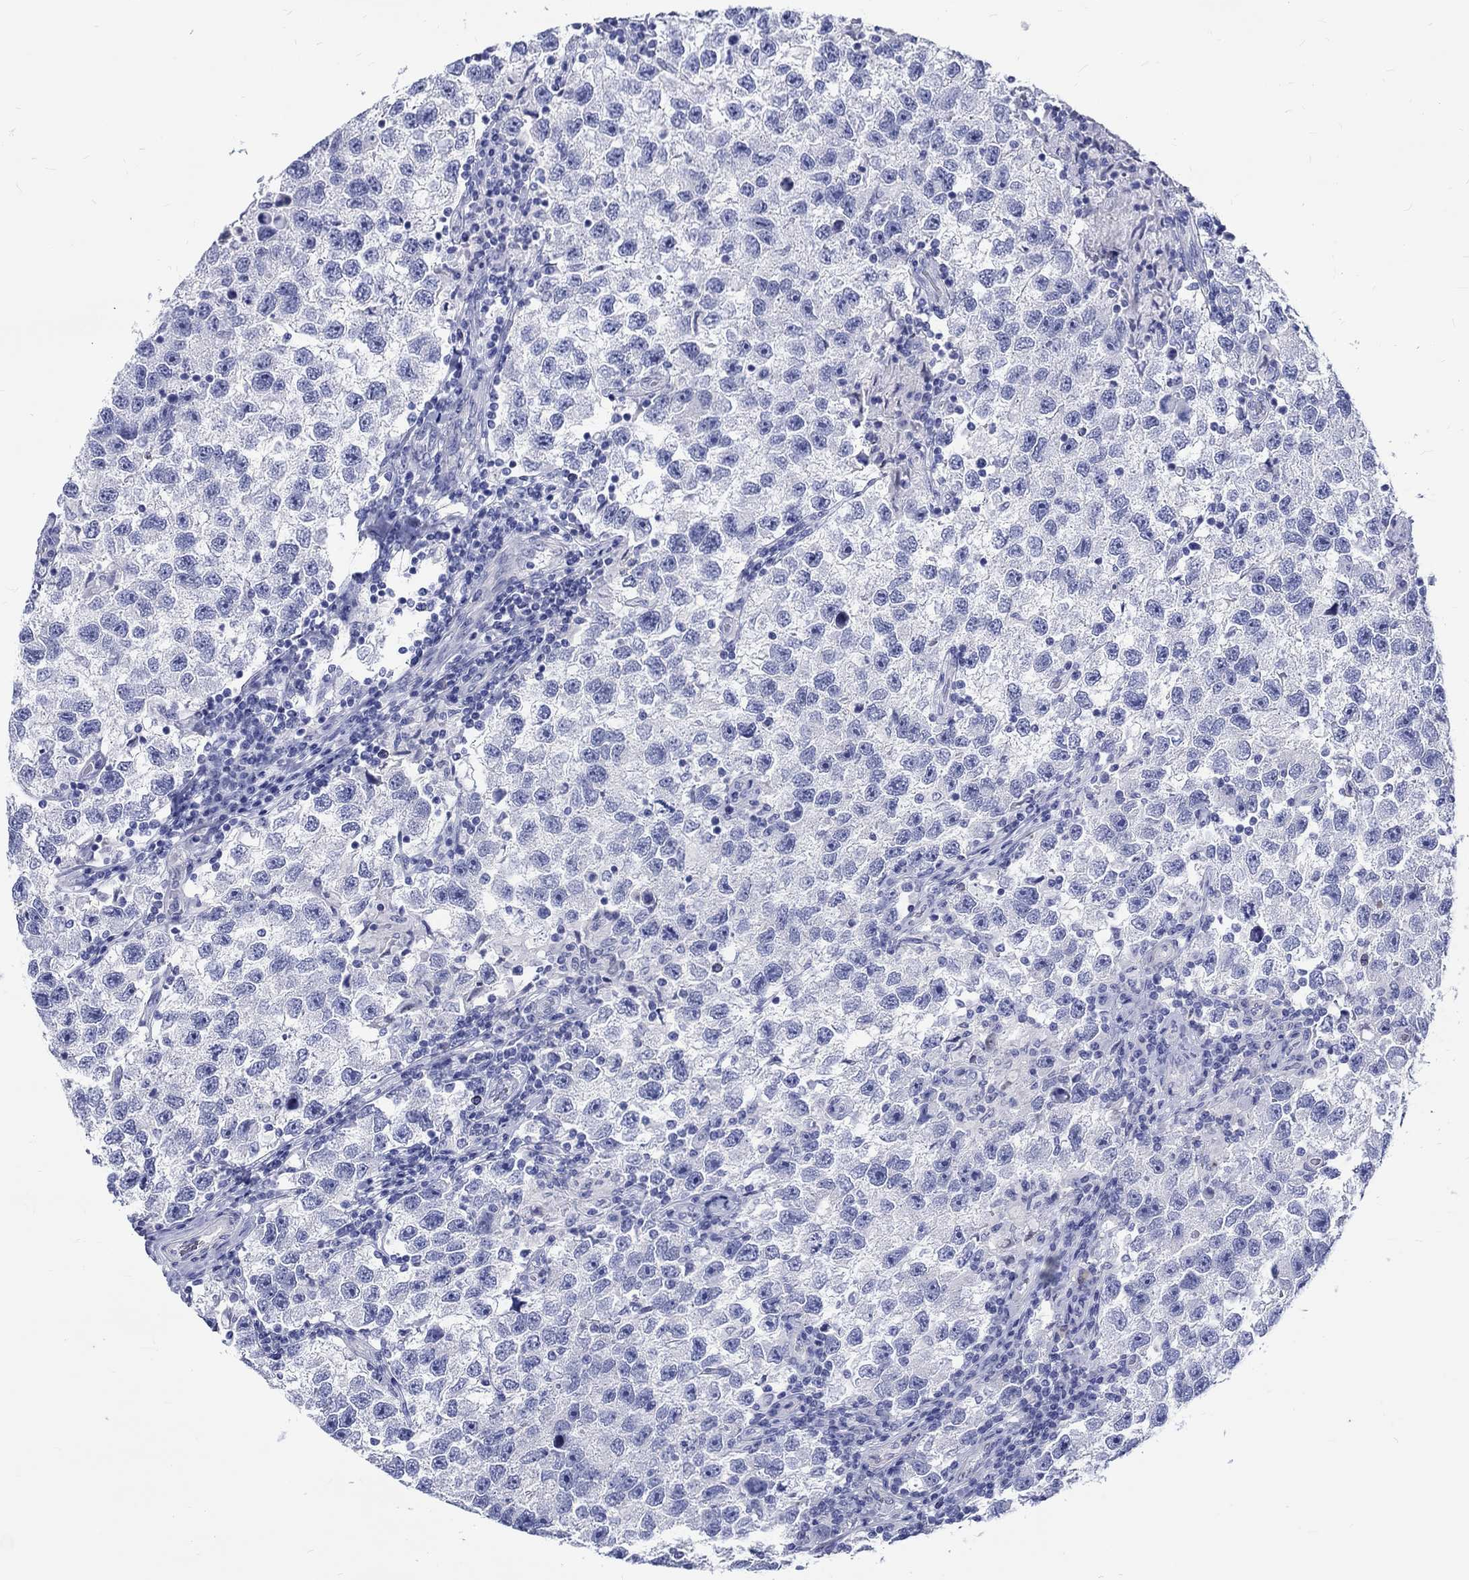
{"staining": {"intensity": "negative", "quantity": "none", "location": "none"}, "tissue": "testis cancer", "cell_type": "Tumor cells", "image_type": "cancer", "snomed": [{"axis": "morphology", "description": "Seminoma, NOS"}, {"axis": "topography", "description": "Testis"}], "caption": "There is no significant positivity in tumor cells of testis cancer.", "gene": "SH2D7", "patient": {"sex": "male", "age": 26}}